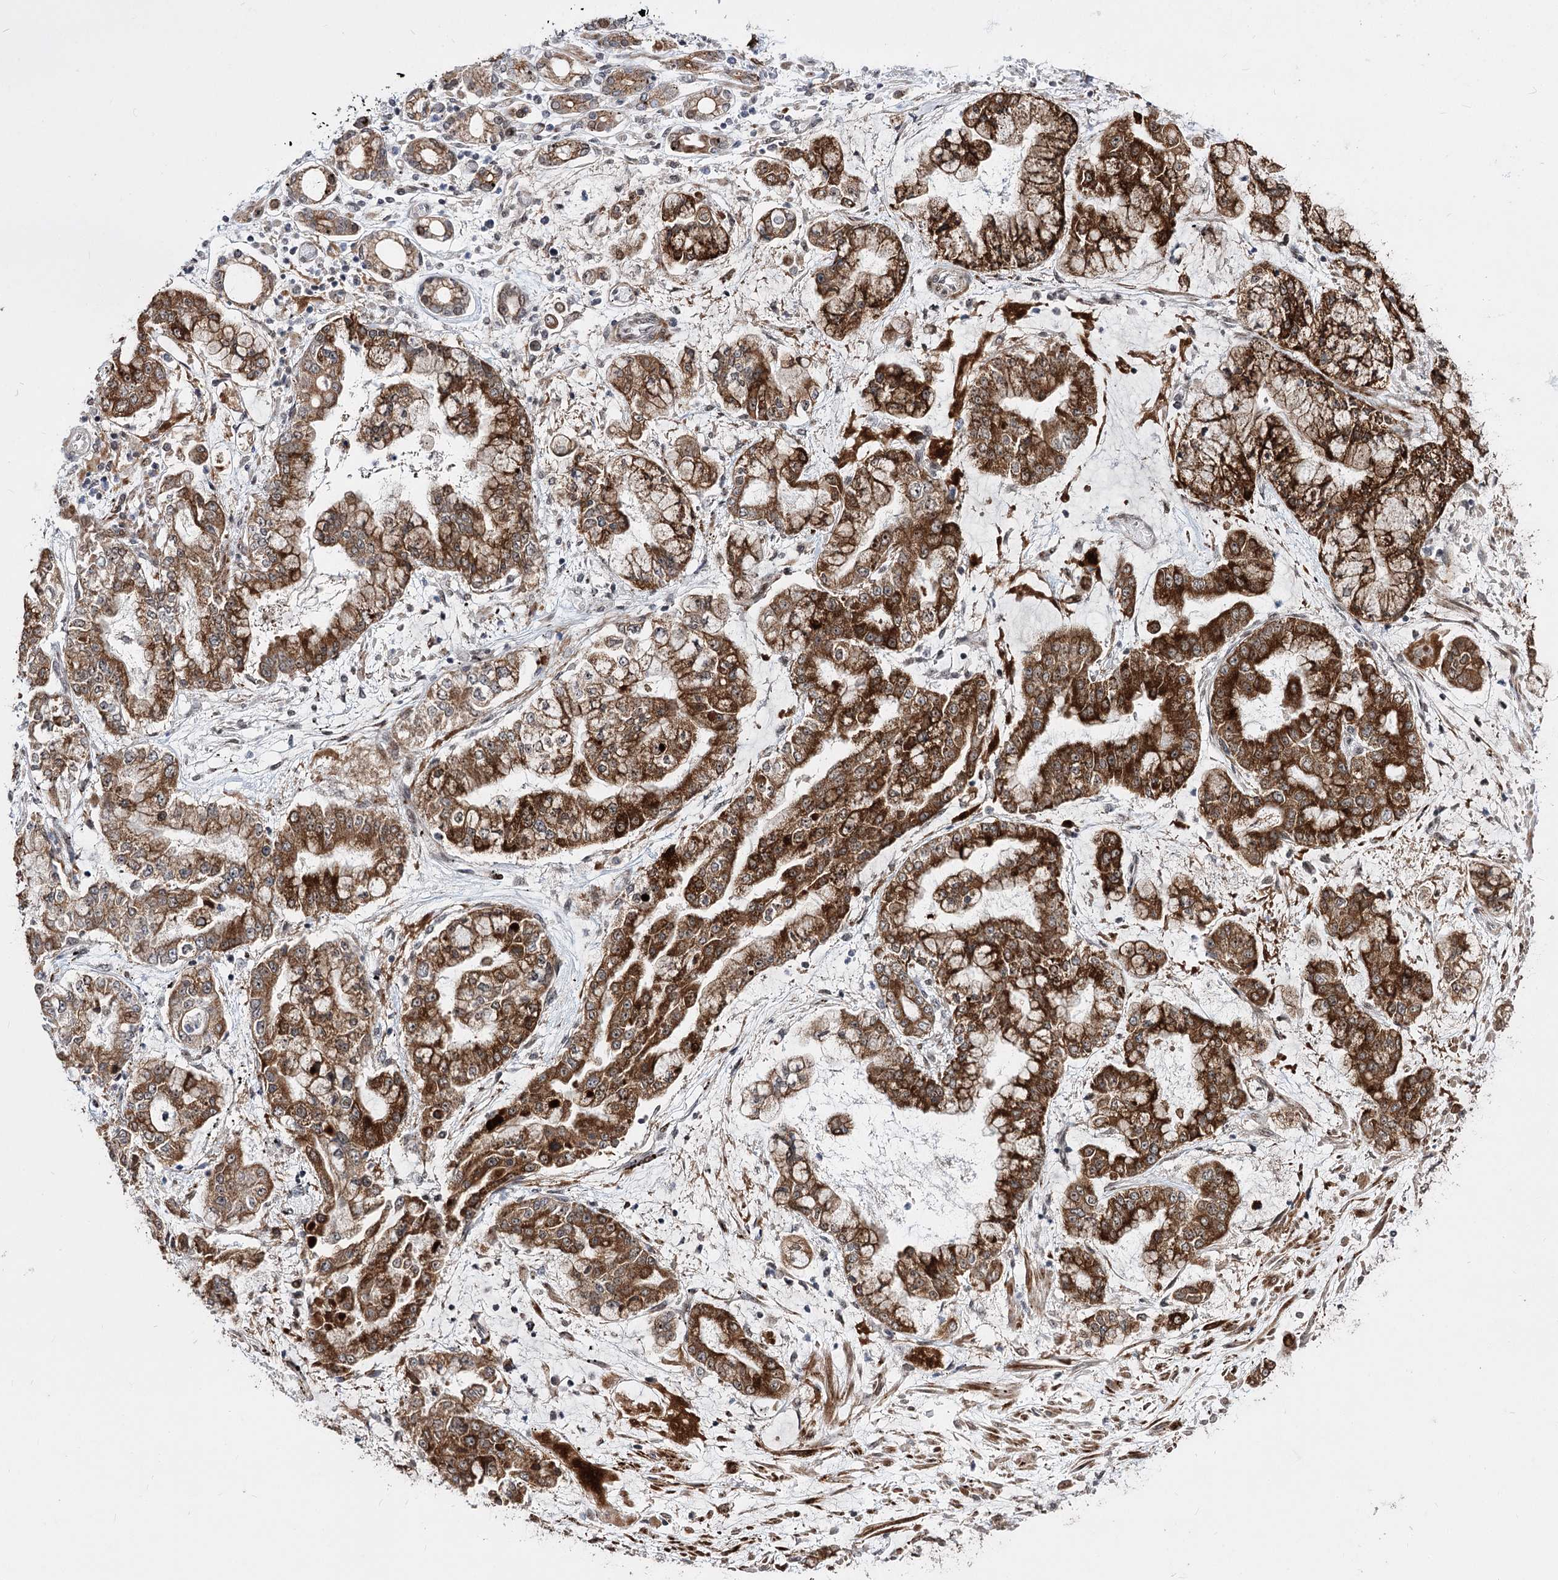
{"staining": {"intensity": "strong", "quantity": ">75%", "location": "cytoplasmic/membranous,nuclear"}, "tissue": "stomach cancer", "cell_type": "Tumor cells", "image_type": "cancer", "snomed": [{"axis": "morphology", "description": "Normal tissue, NOS"}, {"axis": "morphology", "description": "Adenocarcinoma, NOS"}, {"axis": "topography", "description": "Stomach, upper"}, {"axis": "topography", "description": "Stomach"}], "caption": "Strong cytoplasmic/membranous and nuclear positivity is identified in about >75% of tumor cells in adenocarcinoma (stomach). Nuclei are stained in blue.", "gene": "STOX1", "patient": {"sex": "male", "age": 76}}